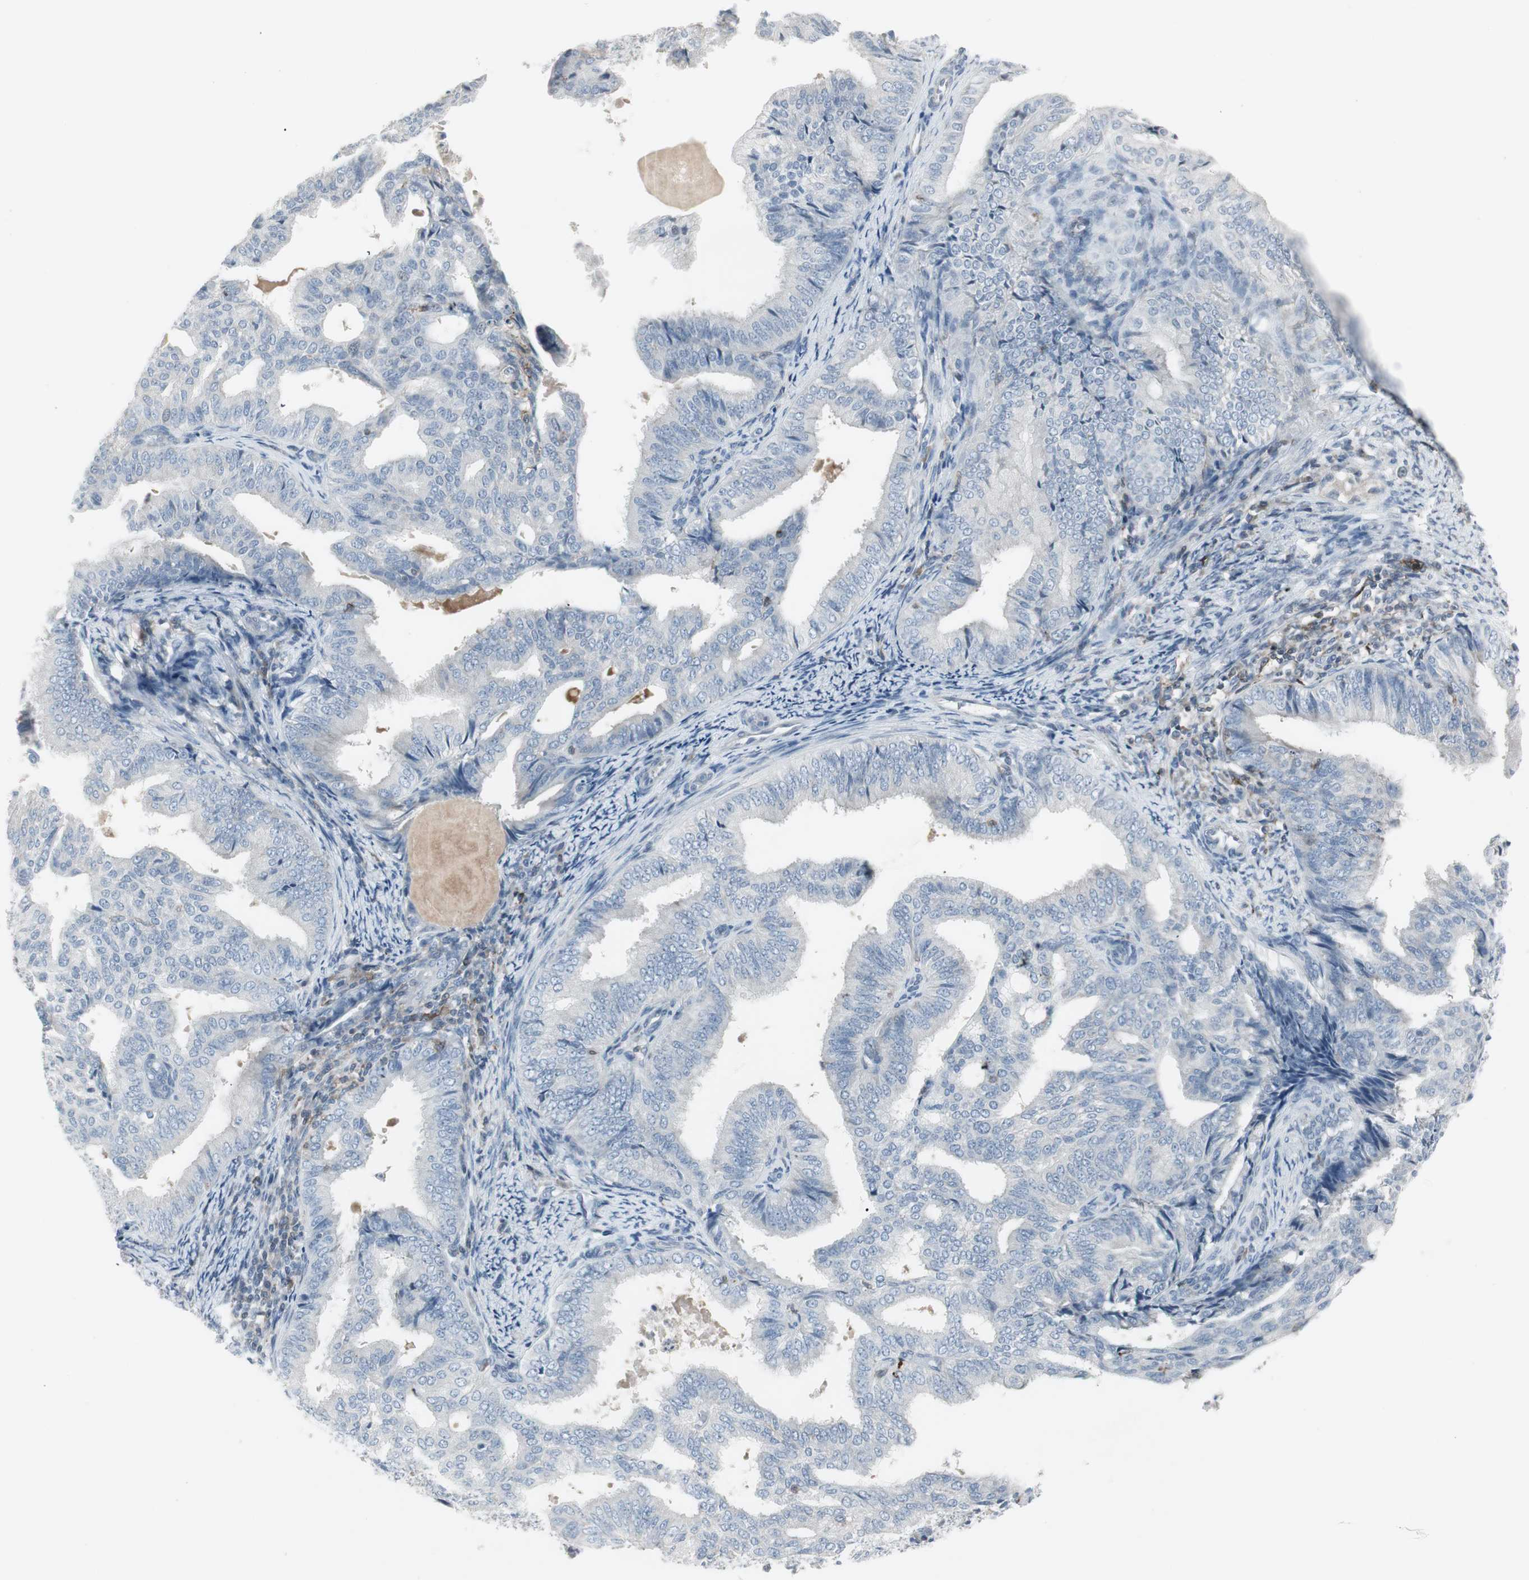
{"staining": {"intensity": "negative", "quantity": "none", "location": "none"}, "tissue": "endometrial cancer", "cell_type": "Tumor cells", "image_type": "cancer", "snomed": [{"axis": "morphology", "description": "Adenocarcinoma, NOS"}, {"axis": "topography", "description": "Endometrium"}], "caption": "Tumor cells are negative for brown protein staining in endometrial cancer.", "gene": "MAP4K4", "patient": {"sex": "female", "age": 58}}